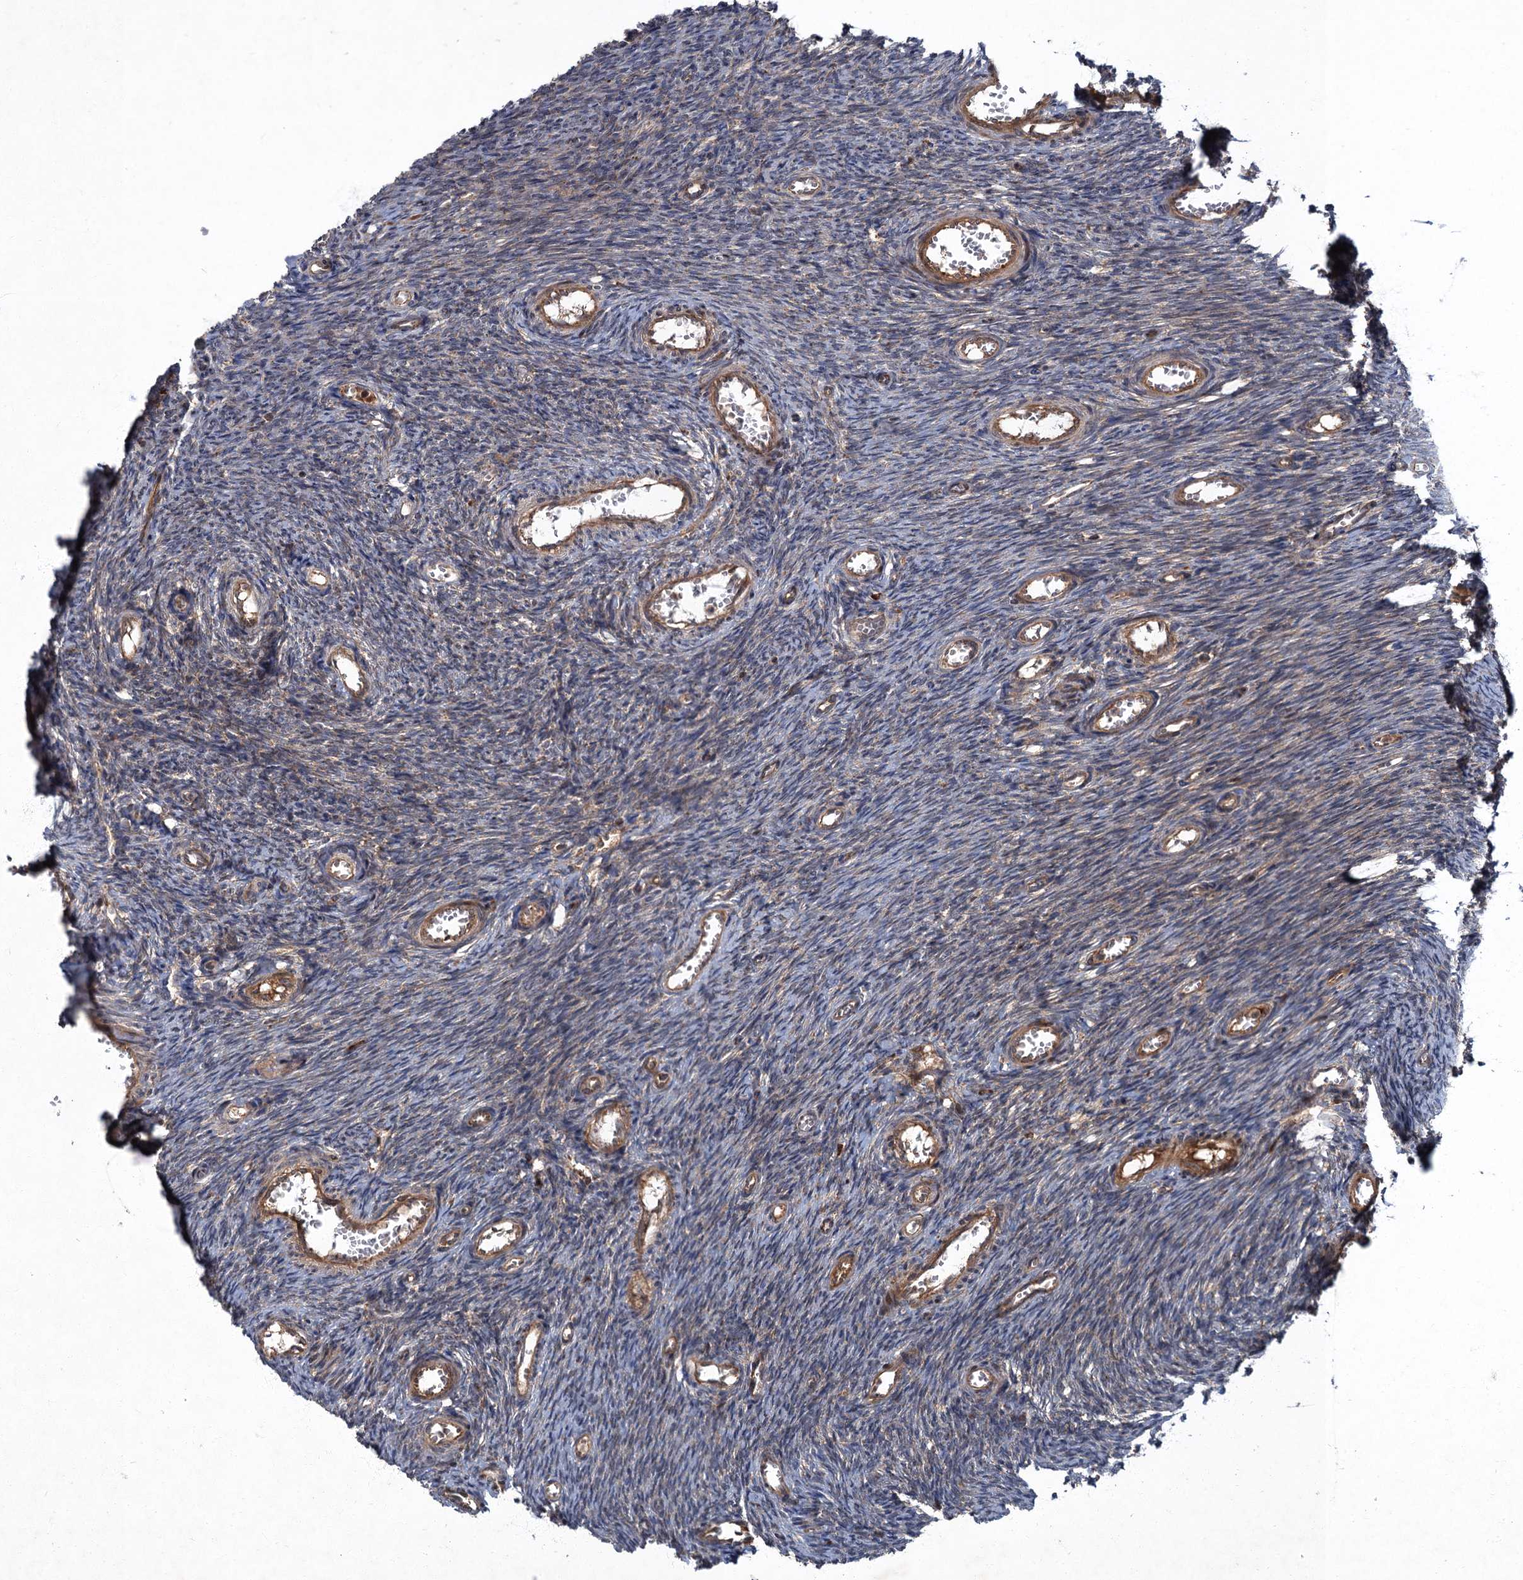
{"staining": {"intensity": "negative", "quantity": "none", "location": "none"}, "tissue": "ovary", "cell_type": "Ovarian stroma cells", "image_type": "normal", "snomed": [{"axis": "morphology", "description": "Normal tissue, NOS"}, {"axis": "topography", "description": "Ovary"}], "caption": "A high-resolution image shows IHC staining of benign ovary, which displays no significant staining in ovarian stroma cells.", "gene": "SLC11A2", "patient": {"sex": "female", "age": 44}}